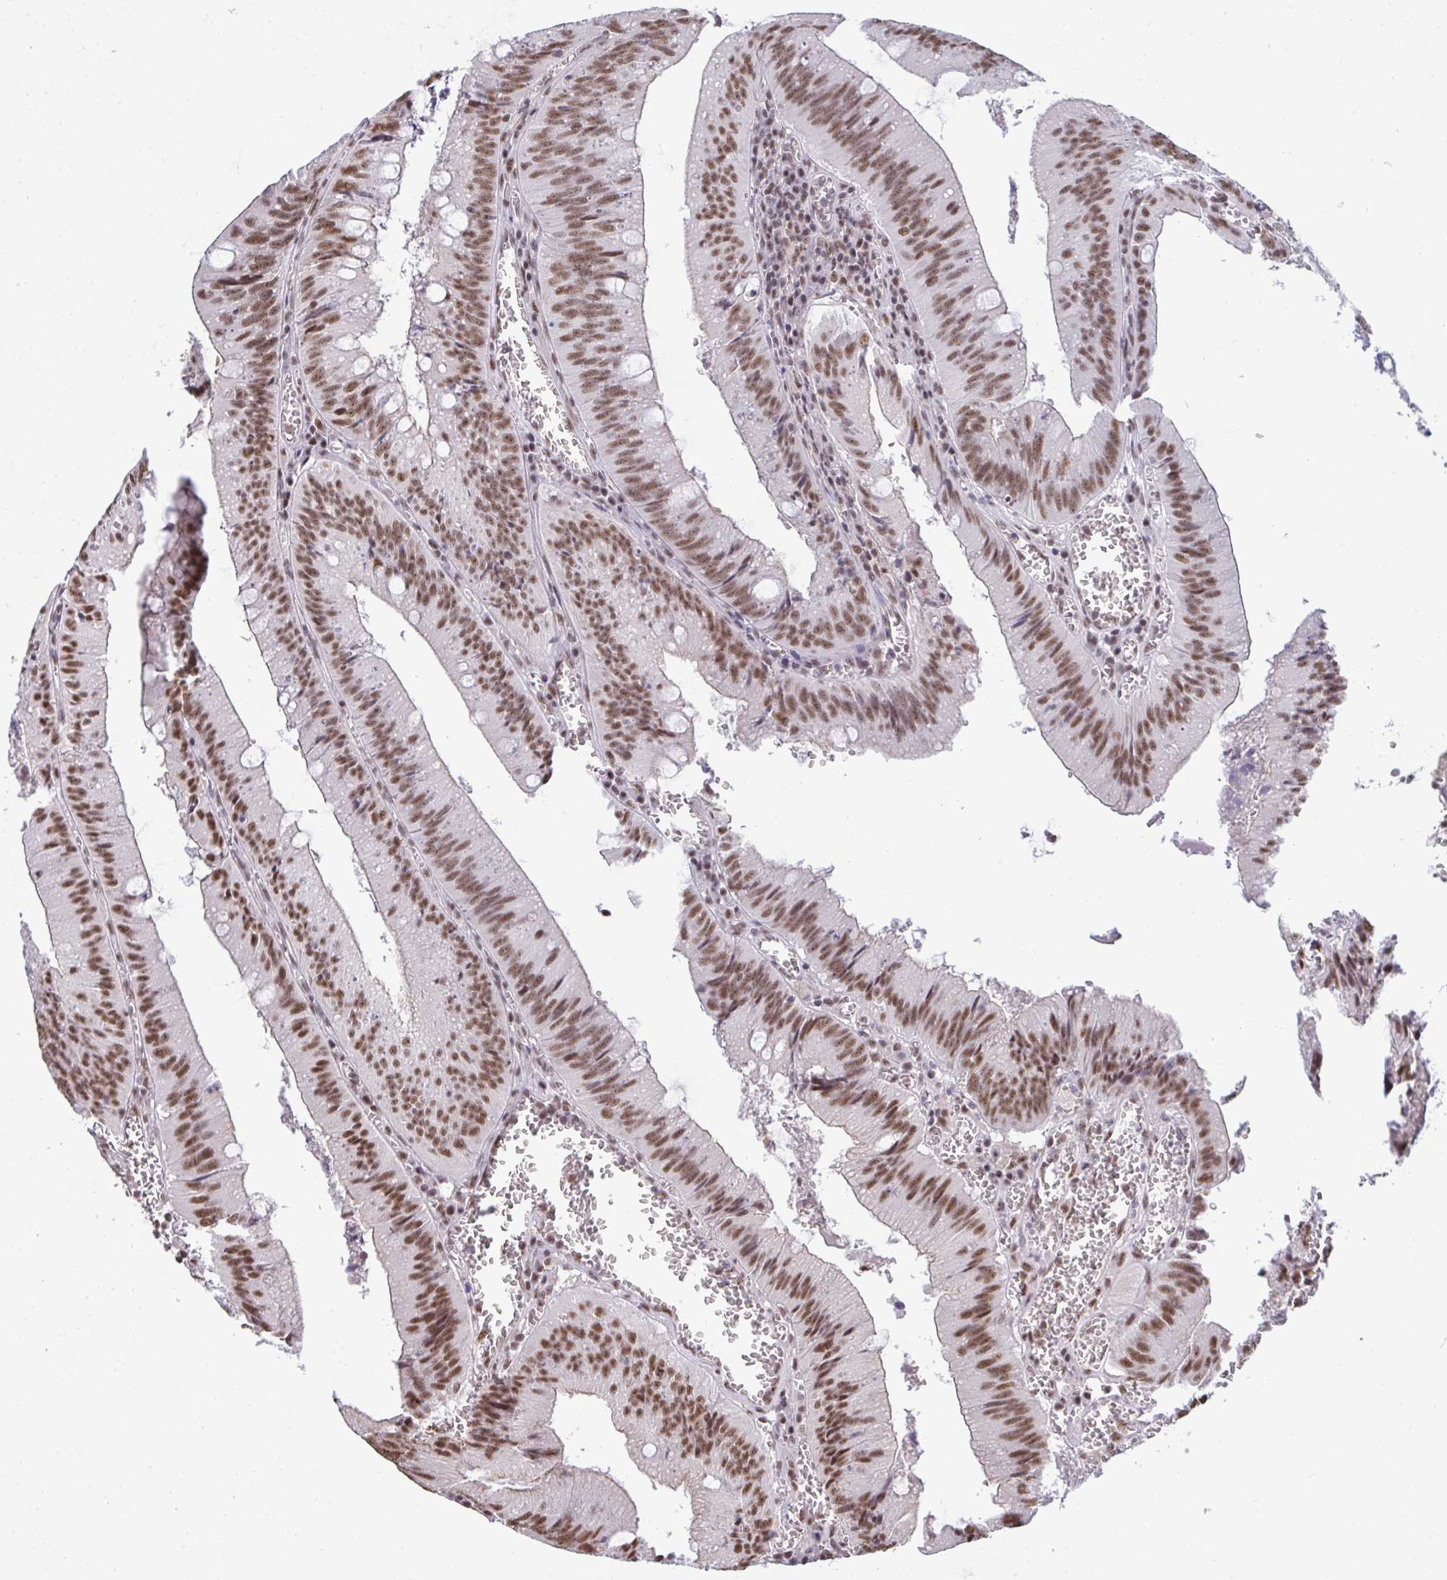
{"staining": {"intensity": "moderate", "quantity": ">75%", "location": "nuclear"}, "tissue": "colorectal cancer", "cell_type": "Tumor cells", "image_type": "cancer", "snomed": [{"axis": "morphology", "description": "Adenocarcinoma, NOS"}, {"axis": "topography", "description": "Rectum"}], "caption": "High-magnification brightfield microscopy of colorectal adenocarcinoma stained with DAB (brown) and counterstained with hematoxylin (blue). tumor cells exhibit moderate nuclear positivity is appreciated in approximately>75% of cells.", "gene": "PUF60", "patient": {"sex": "female", "age": 81}}